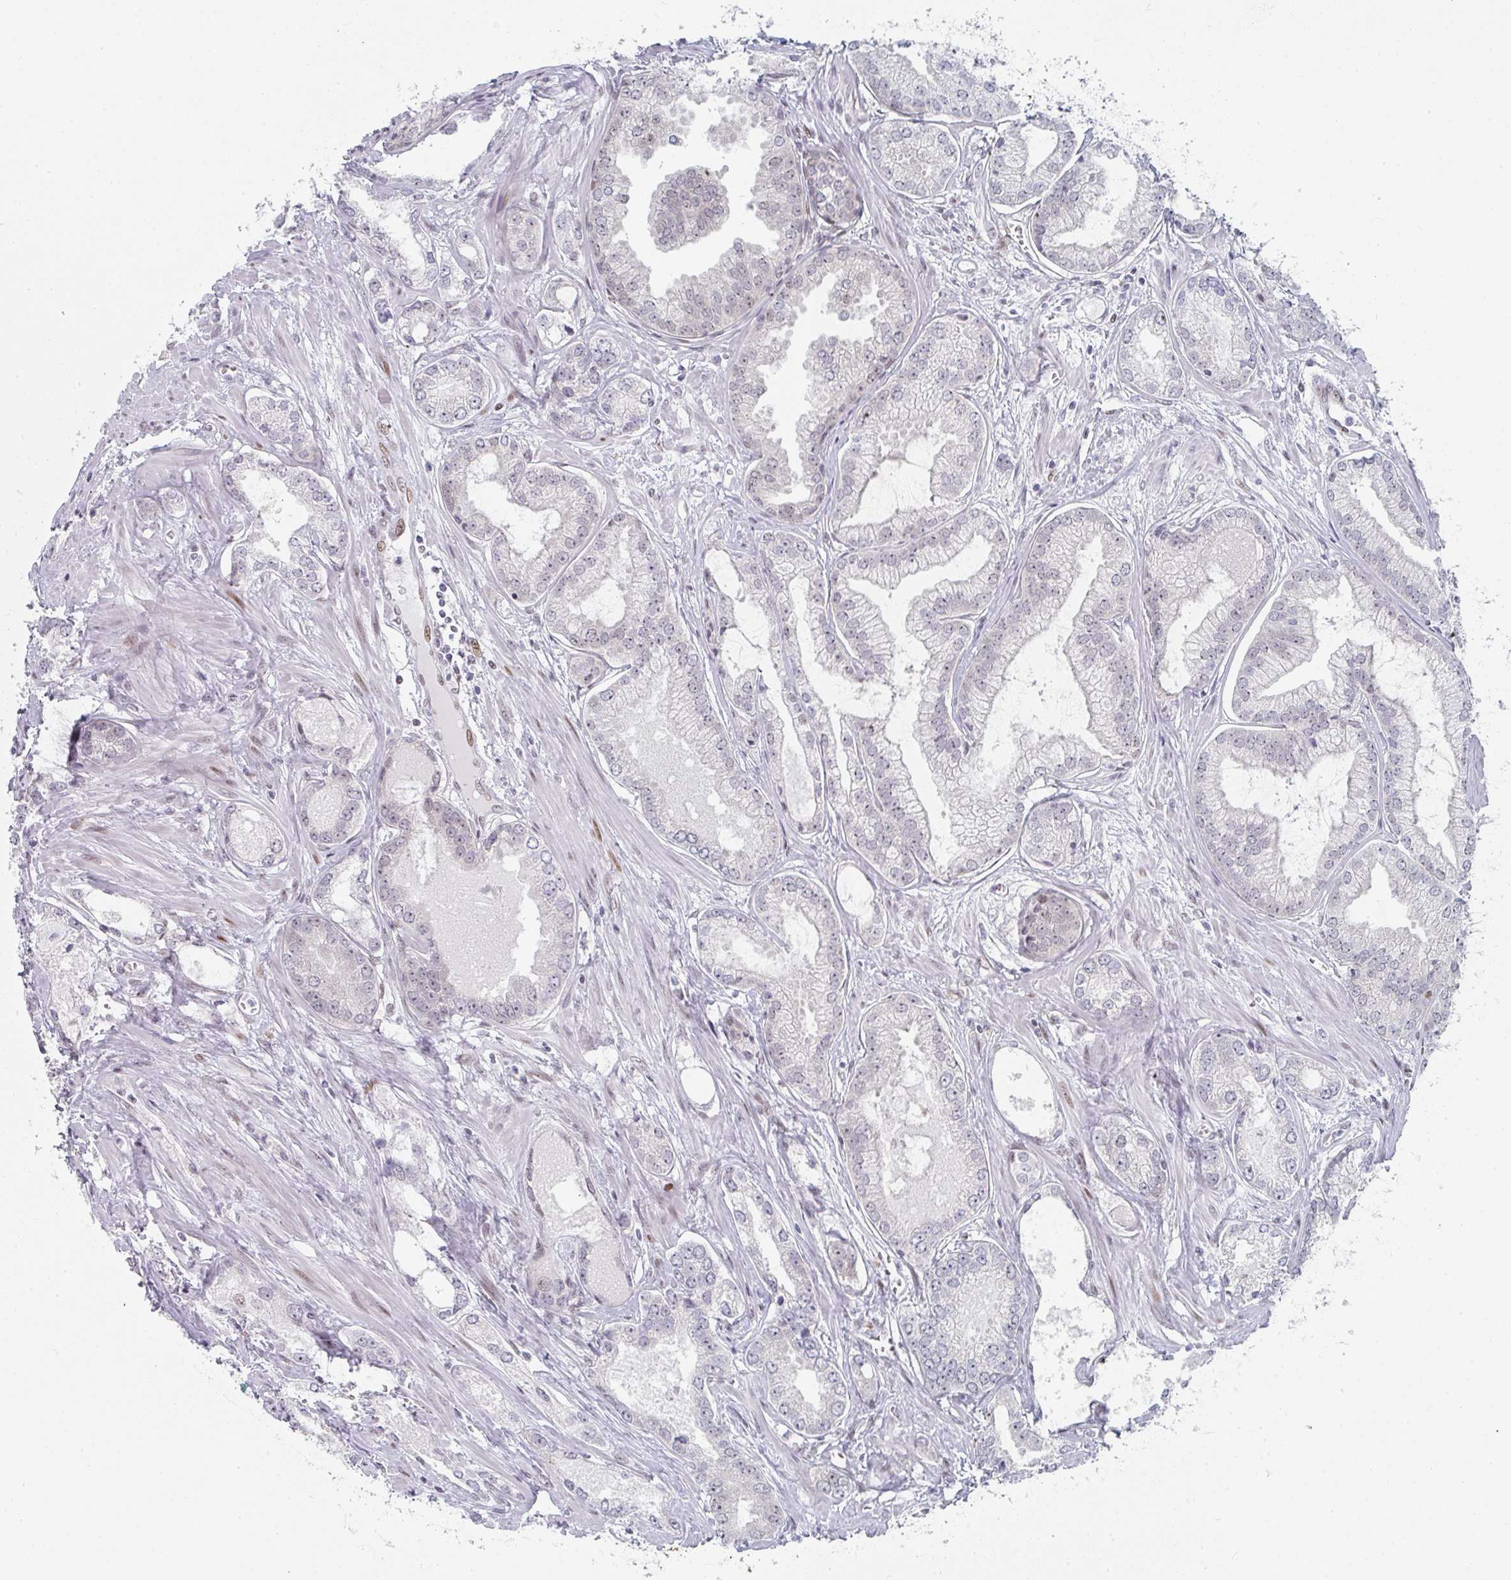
{"staining": {"intensity": "weak", "quantity": "25%-75%", "location": "nuclear"}, "tissue": "prostate cancer", "cell_type": "Tumor cells", "image_type": "cancer", "snomed": [{"axis": "morphology", "description": "Adenocarcinoma, Medium grade"}, {"axis": "topography", "description": "Prostate"}], "caption": "High-power microscopy captured an immunohistochemistry (IHC) histopathology image of prostate cancer, revealing weak nuclear expression in about 25%-75% of tumor cells. The staining was performed using DAB, with brown indicating positive protein expression. Nuclei are stained blue with hematoxylin.", "gene": "POU2AF2", "patient": {"sex": "male", "age": 57}}